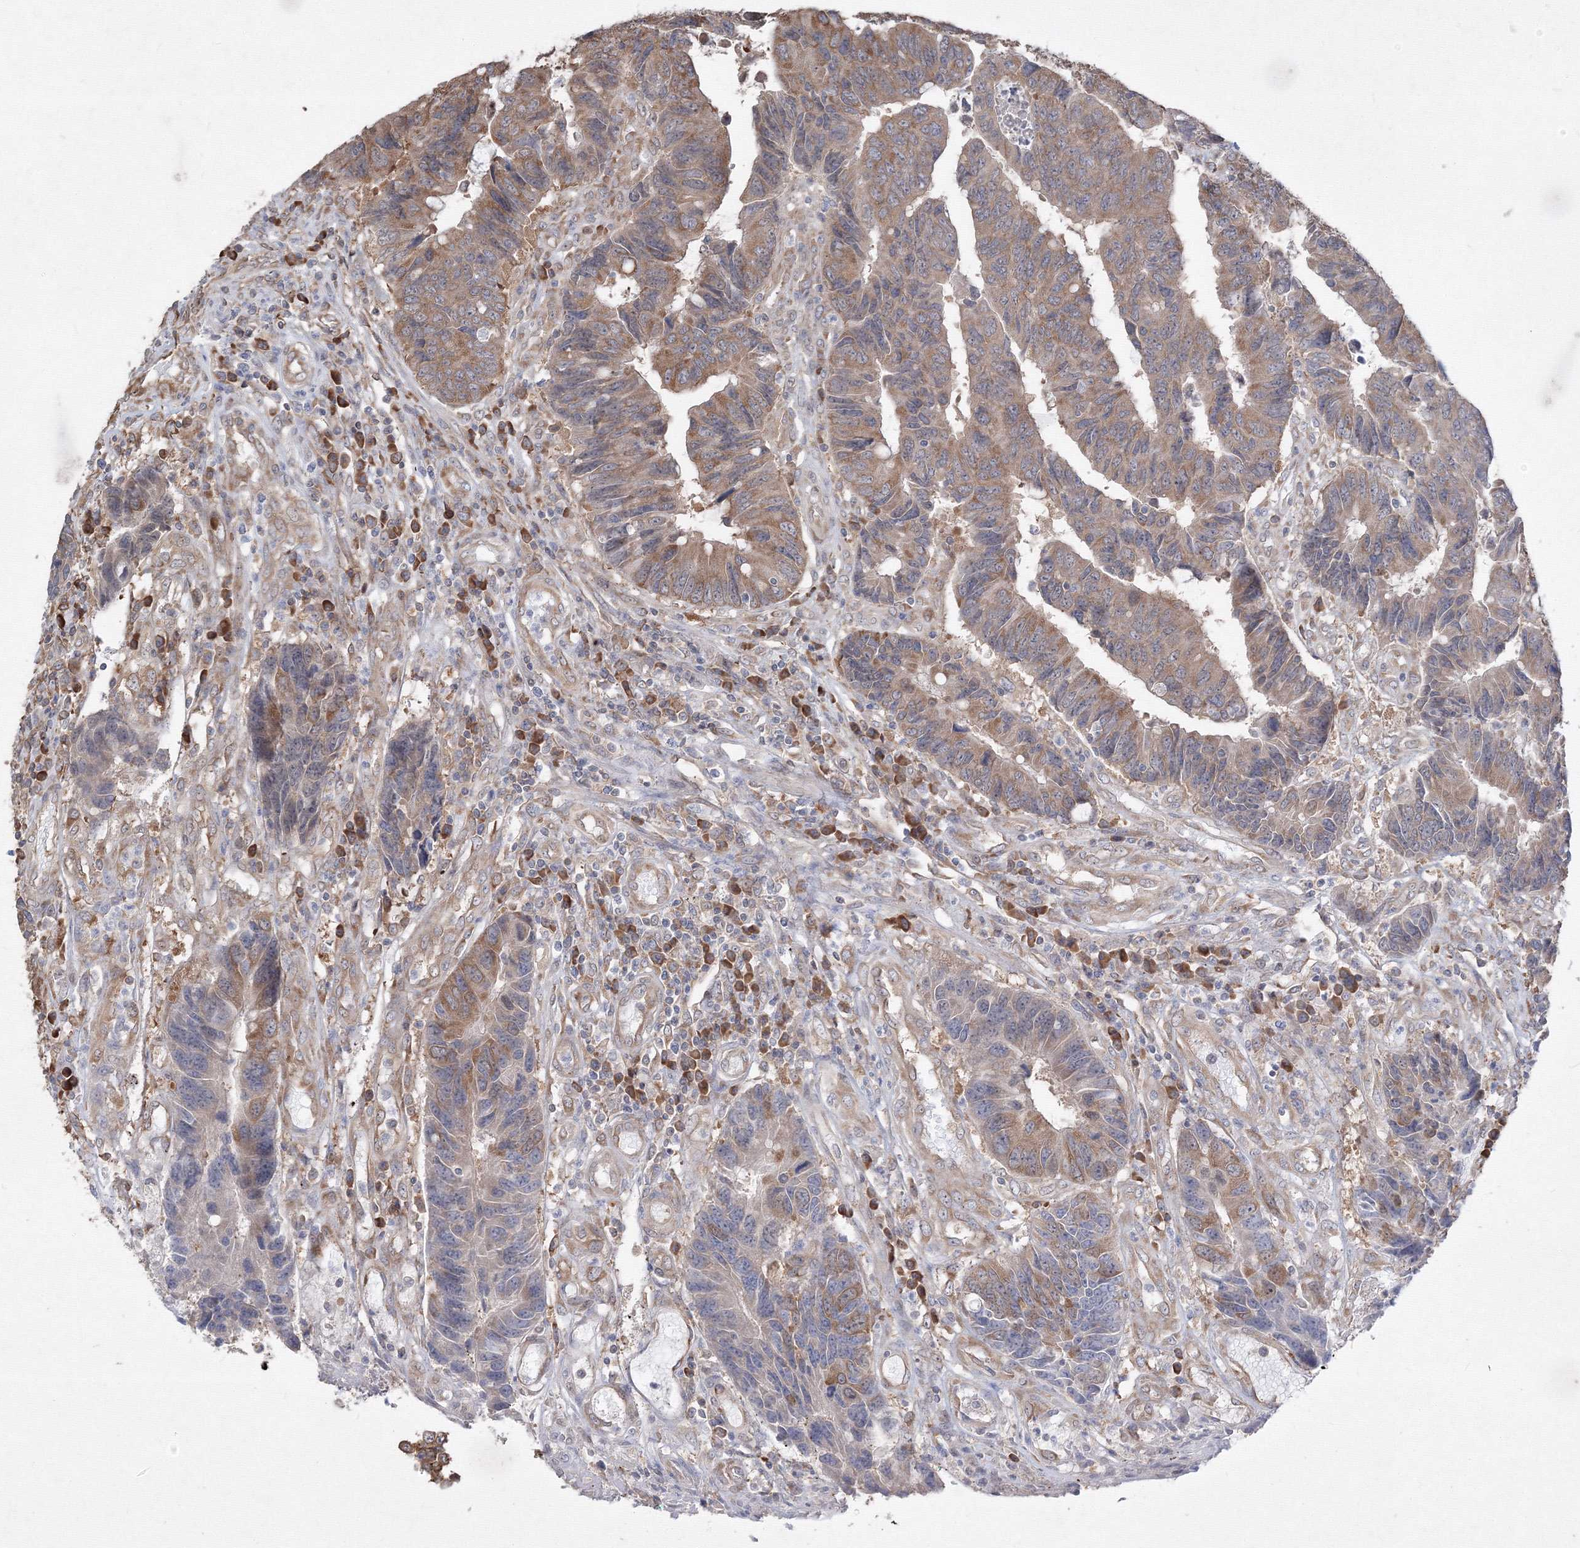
{"staining": {"intensity": "moderate", "quantity": ">75%", "location": "cytoplasmic/membranous"}, "tissue": "colorectal cancer", "cell_type": "Tumor cells", "image_type": "cancer", "snomed": [{"axis": "morphology", "description": "Adenocarcinoma, NOS"}, {"axis": "topography", "description": "Rectum"}], "caption": "Protein analysis of colorectal adenocarcinoma tissue displays moderate cytoplasmic/membranous expression in approximately >75% of tumor cells.", "gene": "FBXL8", "patient": {"sex": "male", "age": 84}}